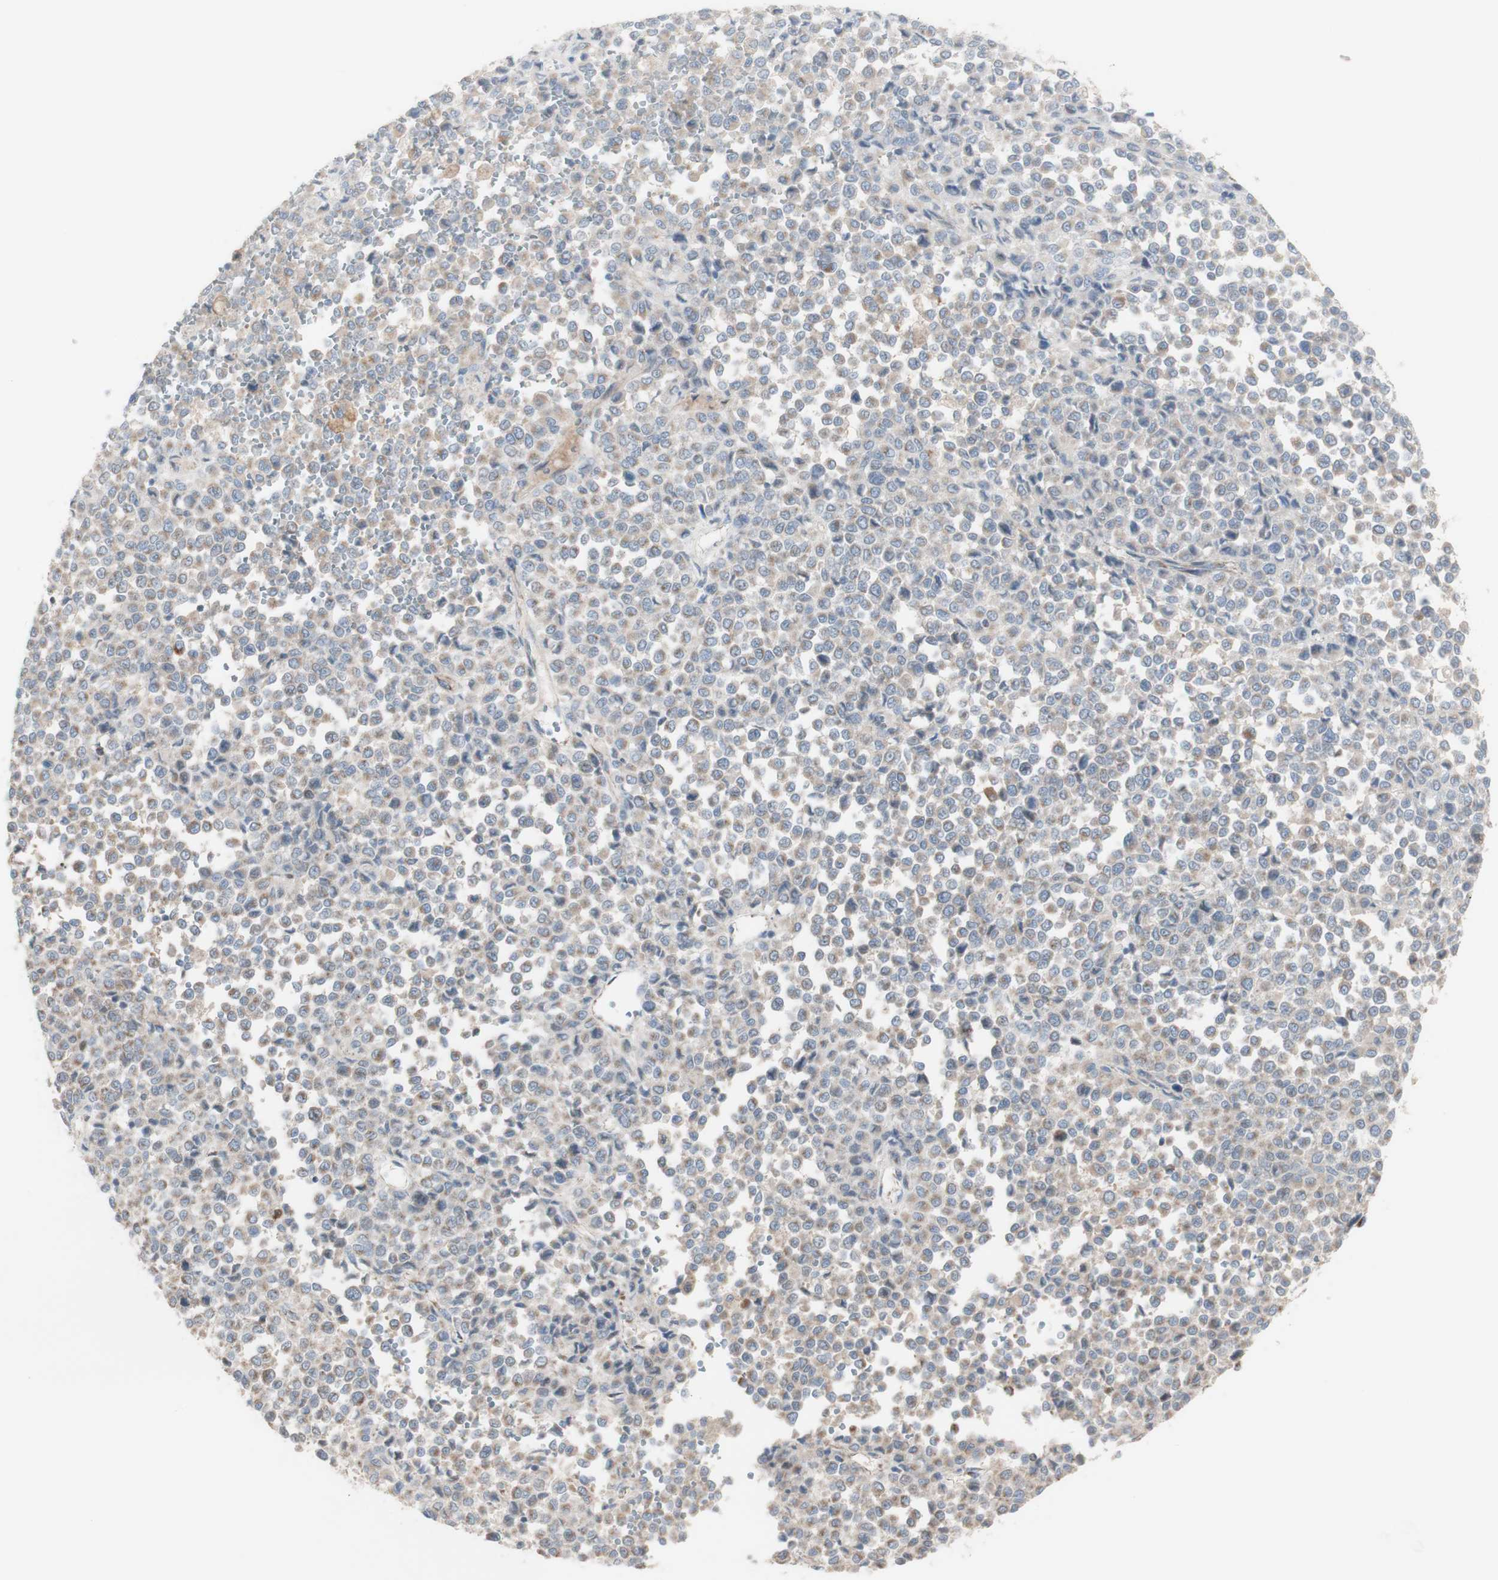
{"staining": {"intensity": "weak", "quantity": "25%-75%", "location": "cytoplasmic/membranous"}, "tissue": "melanoma", "cell_type": "Tumor cells", "image_type": "cancer", "snomed": [{"axis": "morphology", "description": "Malignant melanoma, Metastatic site"}, {"axis": "topography", "description": "Pancreas"}], "caption": "A histopathology image of melanoma stained for a protein shows weak cytoplasmic/membranous brown staining in tumor cells.", "gene": "C3orf52", "patient": {"sex": "female", "age": 30}}